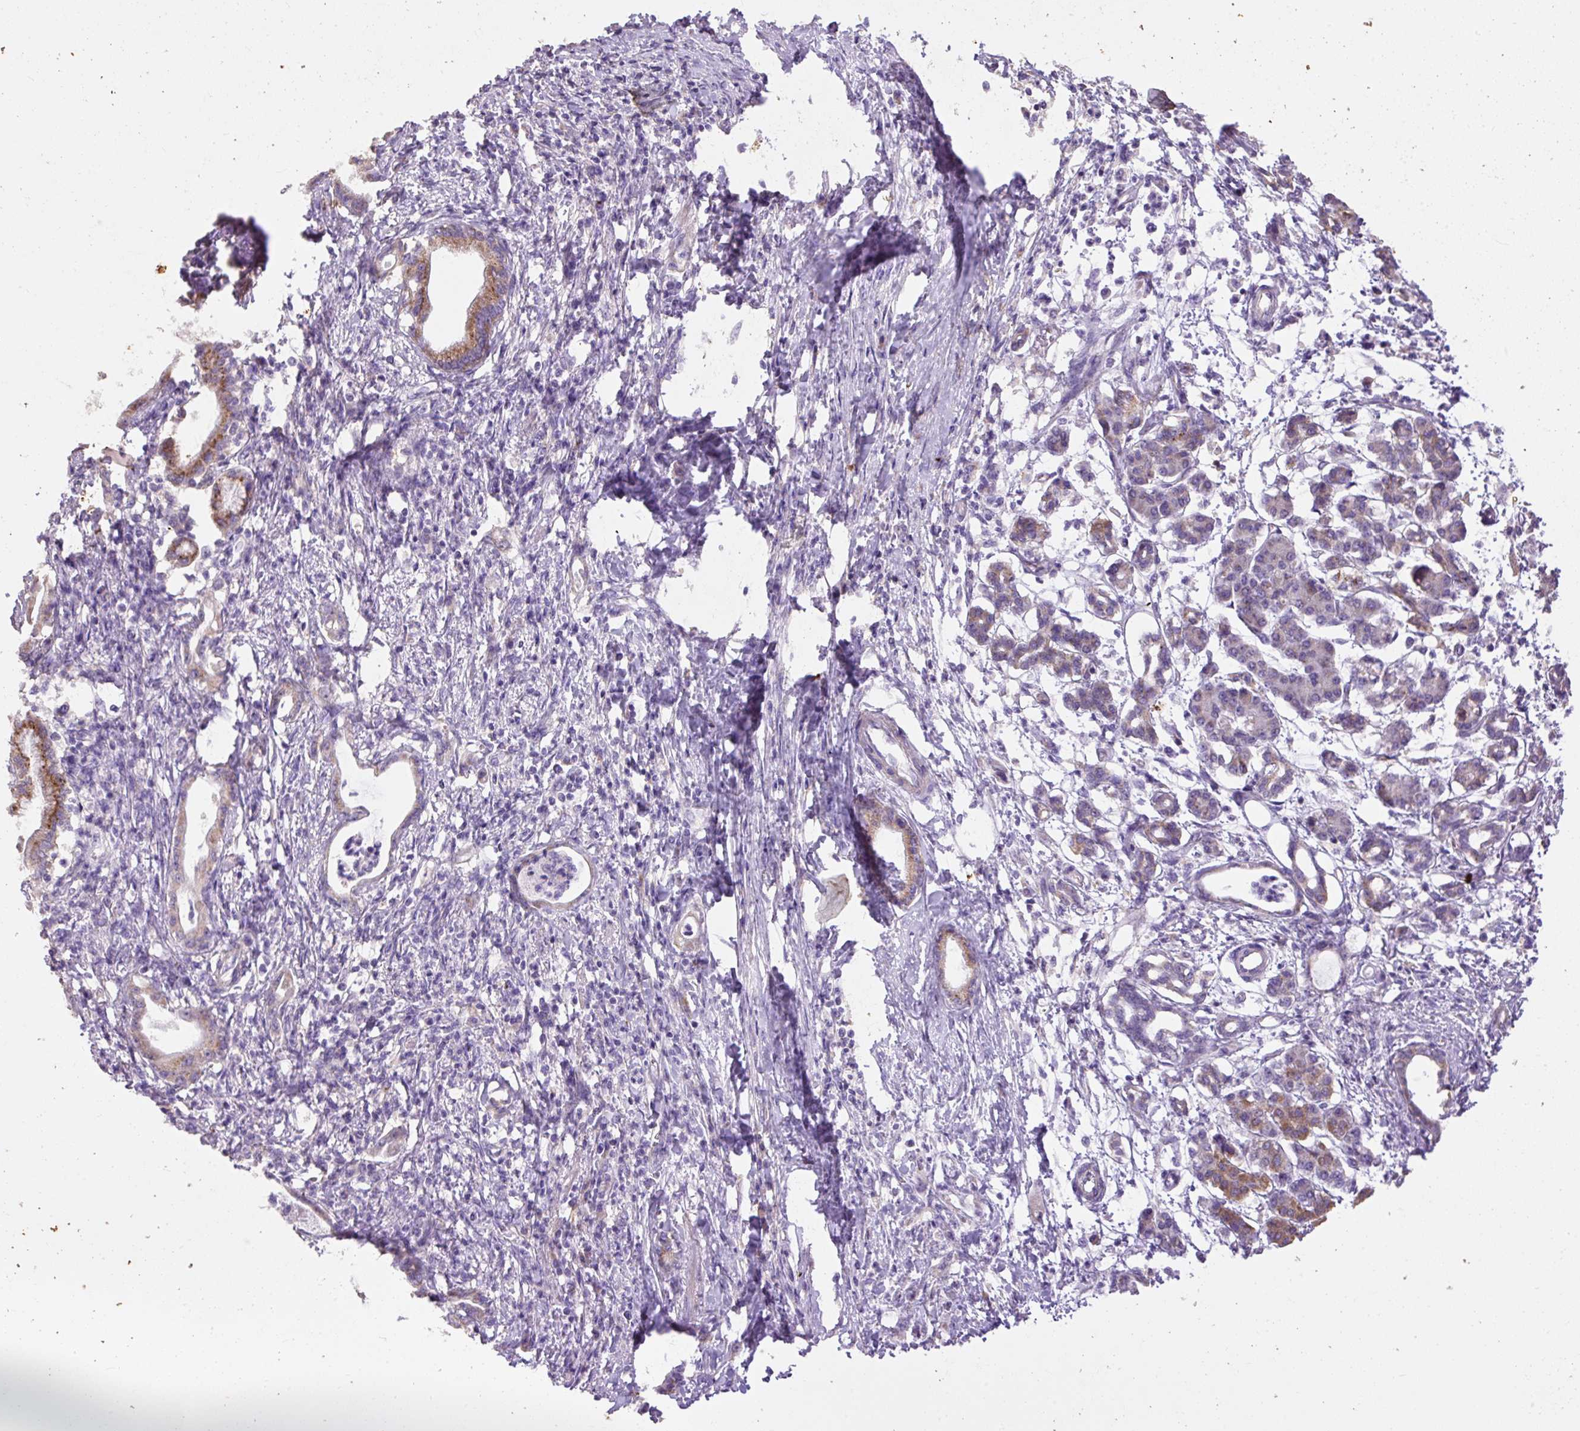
{"staining": {"intensity": "moderate", "quantity": ">75%", "location": "cytoplasmic/membranous"}, "tissue": "pancreatic cancer", "cell_type": "Tumor cells", "image_type": "cancer", "snomed": [{"axis": "morphology", "description": "Adenocarcinoma, NOS"}, {"axis": "topography", "description": "Pancreas"}], "caption": "Adenocarcinoma (pancreatic) stained for a protein reveals moderate cytoplasmic/membranous positivity in tumor cells.", "gene": "ABR", "patient": {"sex": "female", "age": 55}}